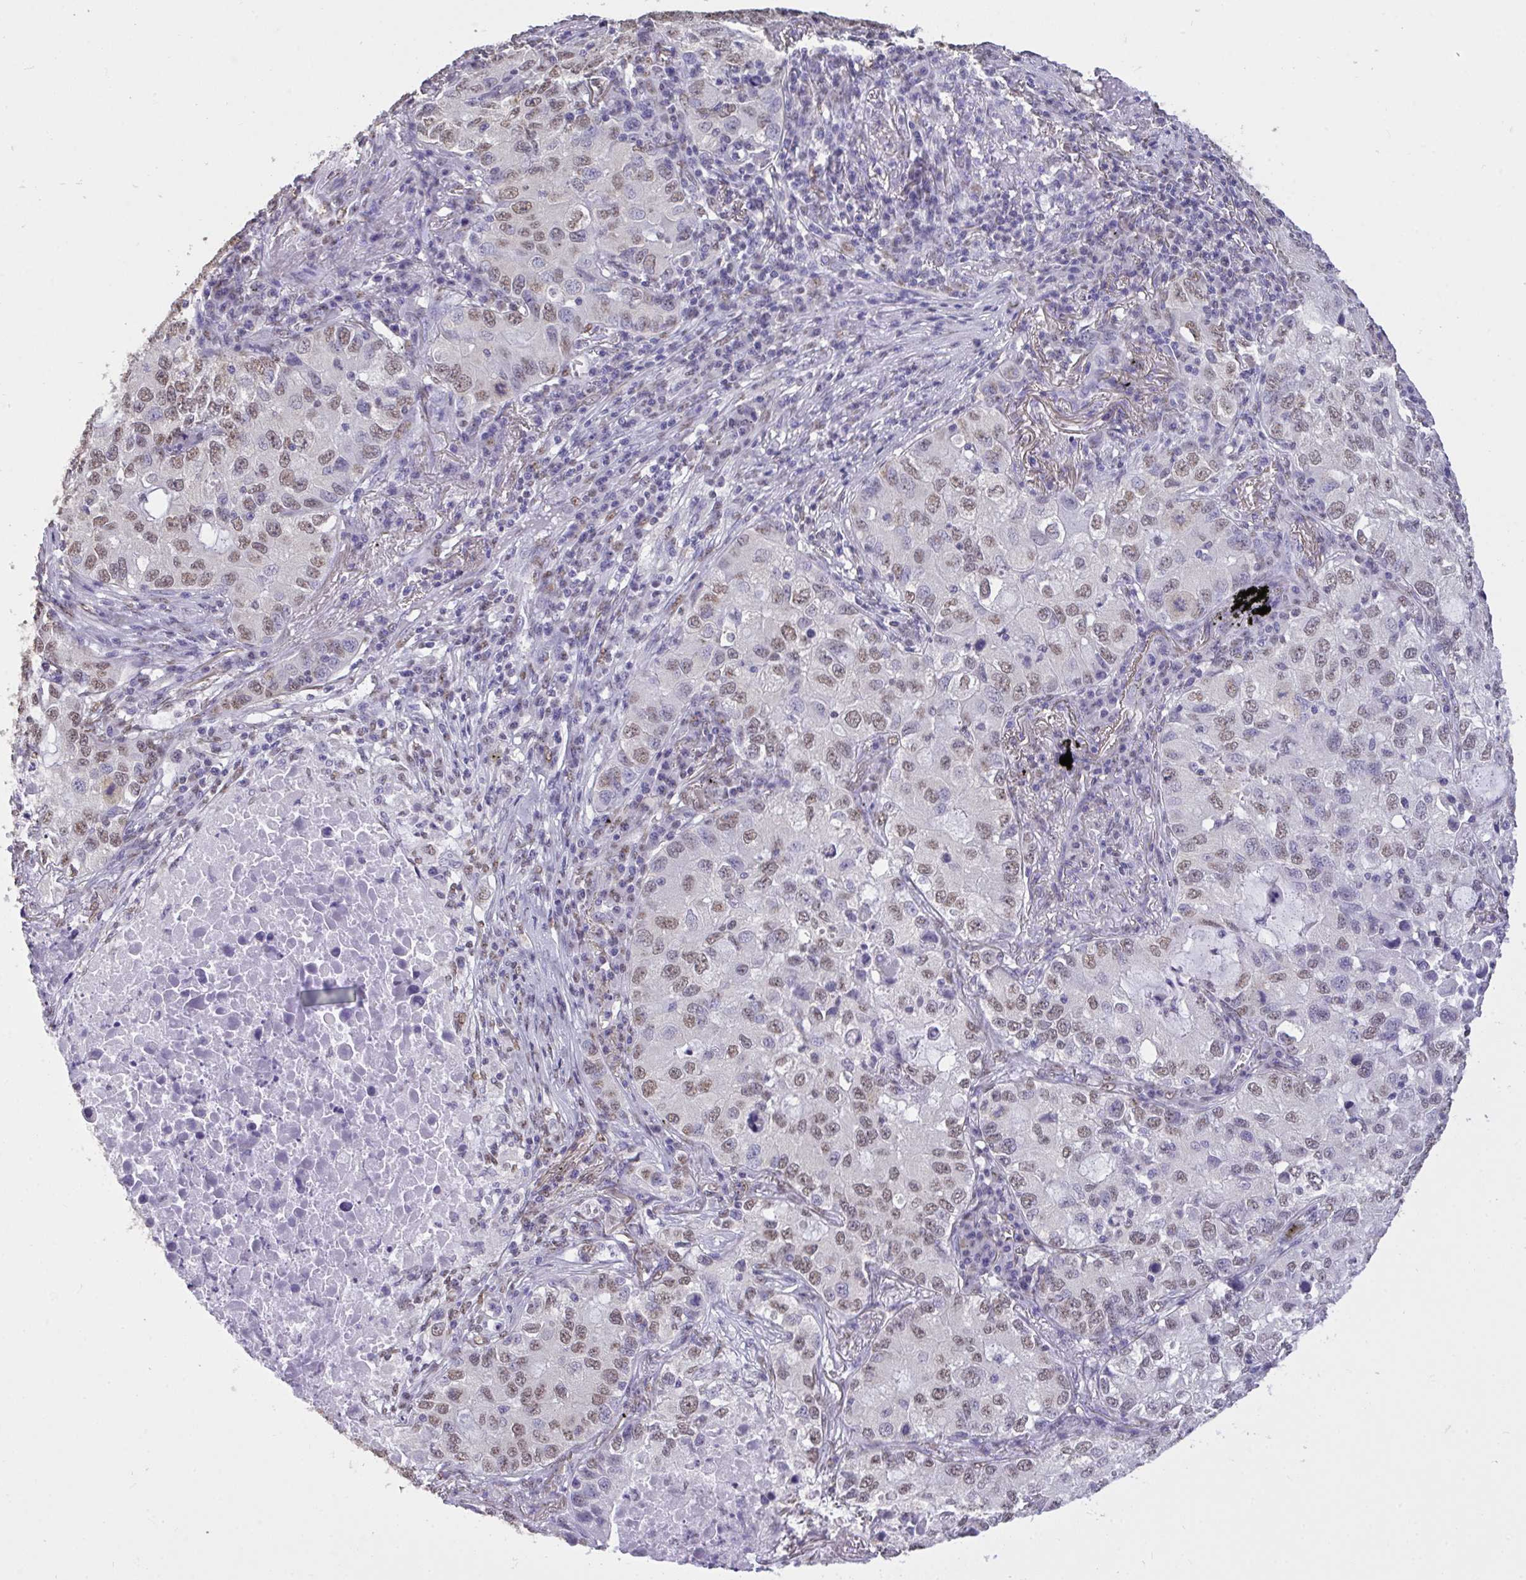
{"staining": {"intensity": "weak", "quantity": ">75%", "location": "nuclear"}, "tissue": "lung cancer", "cell_type": "Tumor cells", "image_type": "cancer", "snomed": [{"axis": "morphology", "description": "Normal morphology"}, {"axis": "morphology", "description": "Adenocarcinoma, NOS"}, {"axis": "topography", "description": "Lymph node"}, {"axis": "topography", "description": "Lung"}], "caption": "Brown immunohistochemical staining in adenocarcinoma (lung) displays weak nuclear positivity in approximately >75% of tumor cells.", "gene": "SEMA6B", "patient": {"sex": "female", "age": 51}}